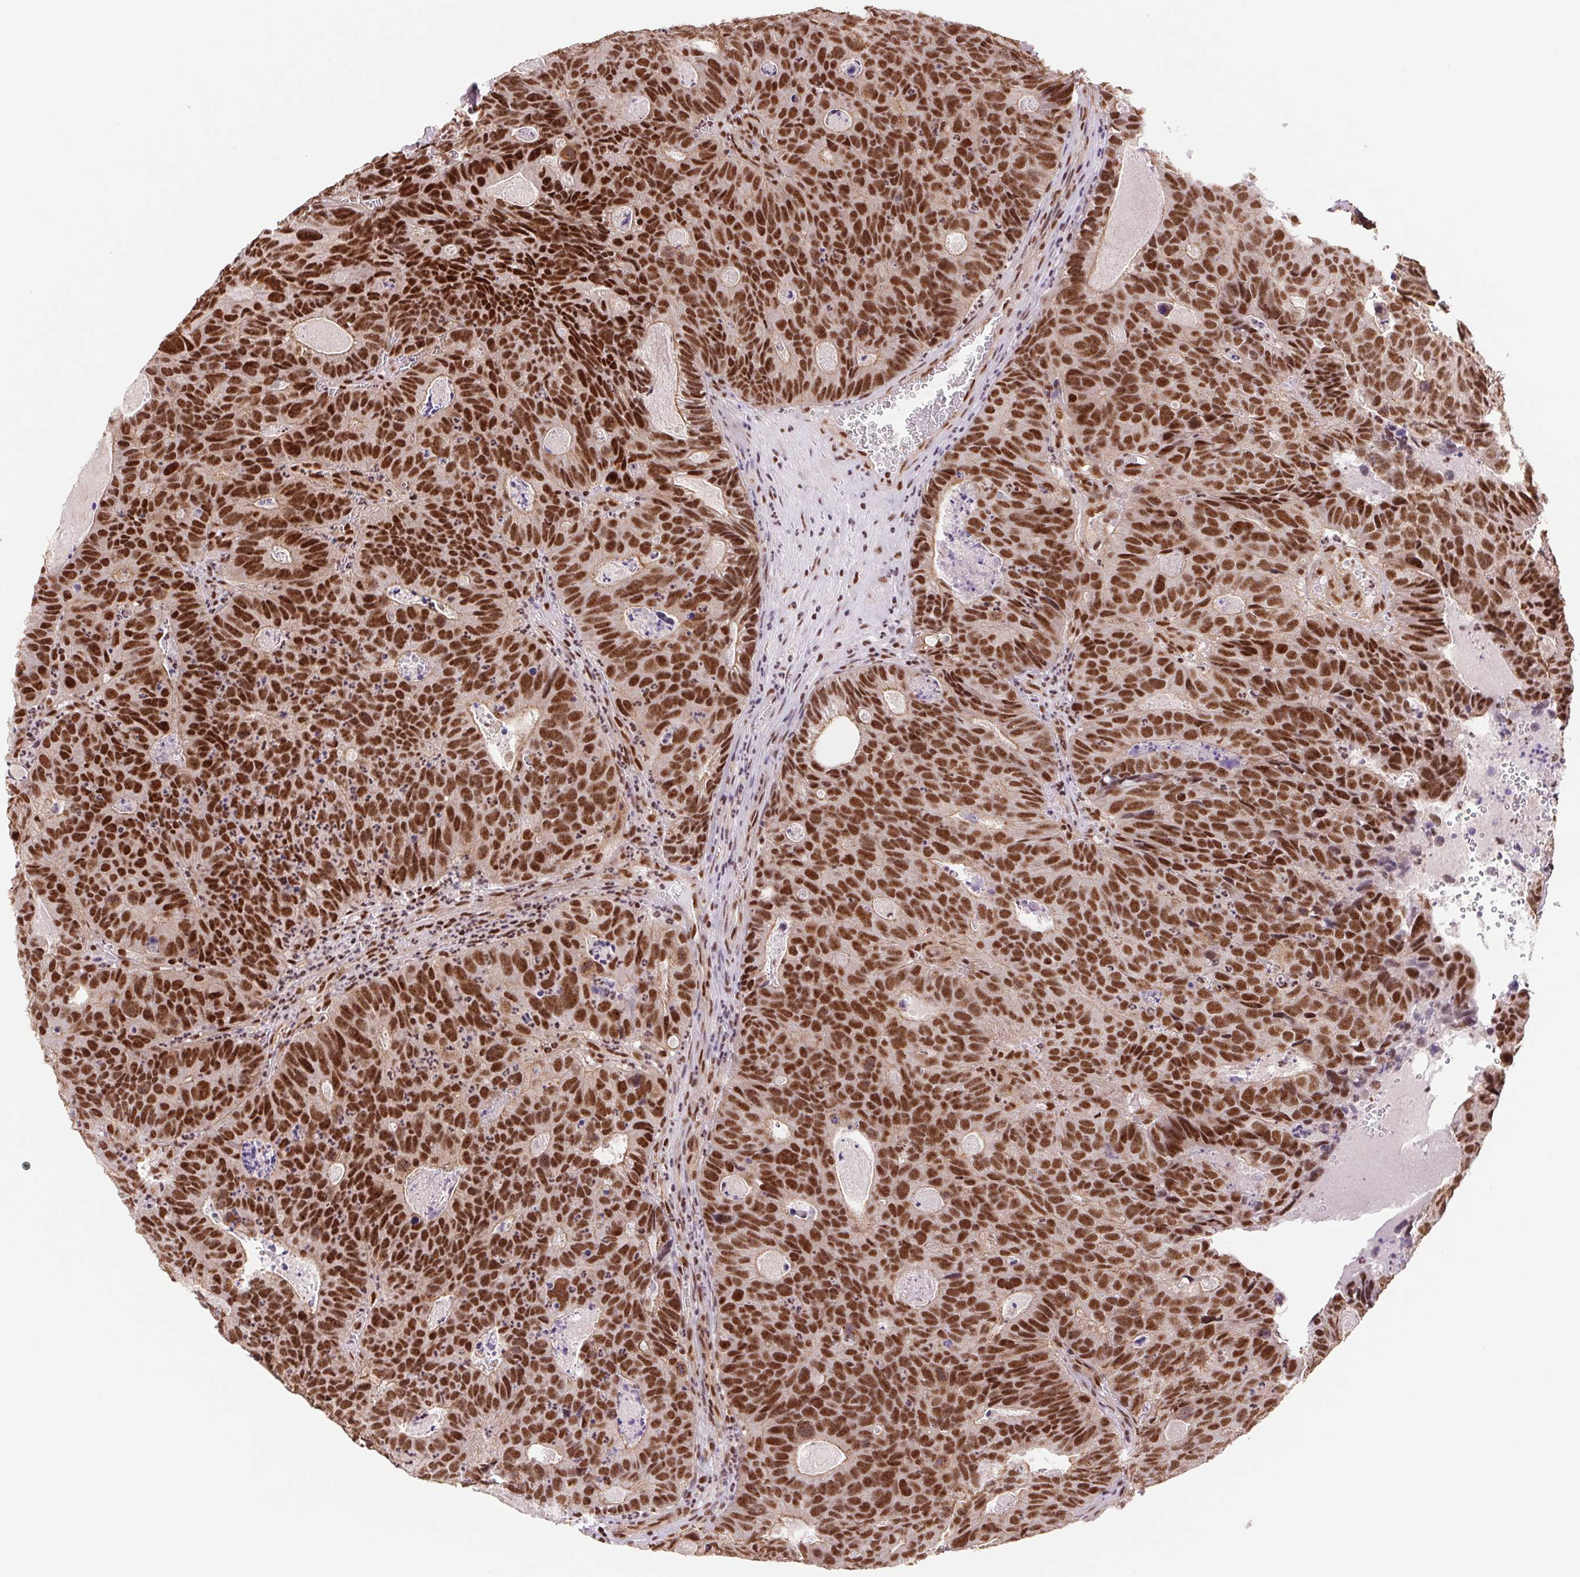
{"staining": {"intensity": "strong", "quantity": ">75%", "location": "nuclear"}, "tissue": "head and neck cancer", "cell_type": "Tumor cells", "image_type": "cancer", "snomed": [{"axis": "morphology", "description": "Adenocarcinoma, NOS"}, {"axis": "topography", "description": "Head-Neck"}], "caption": "Tumor cells demonstrate high levels of strong nuclear positivity in about >75% of cells in human head and neck adenocarcinoma. Immunohistochemistry stains the protein in brown and the nuclei are stained blue.", "gene": "CWC25", "patient": {"sex": "male", "age": 62}}